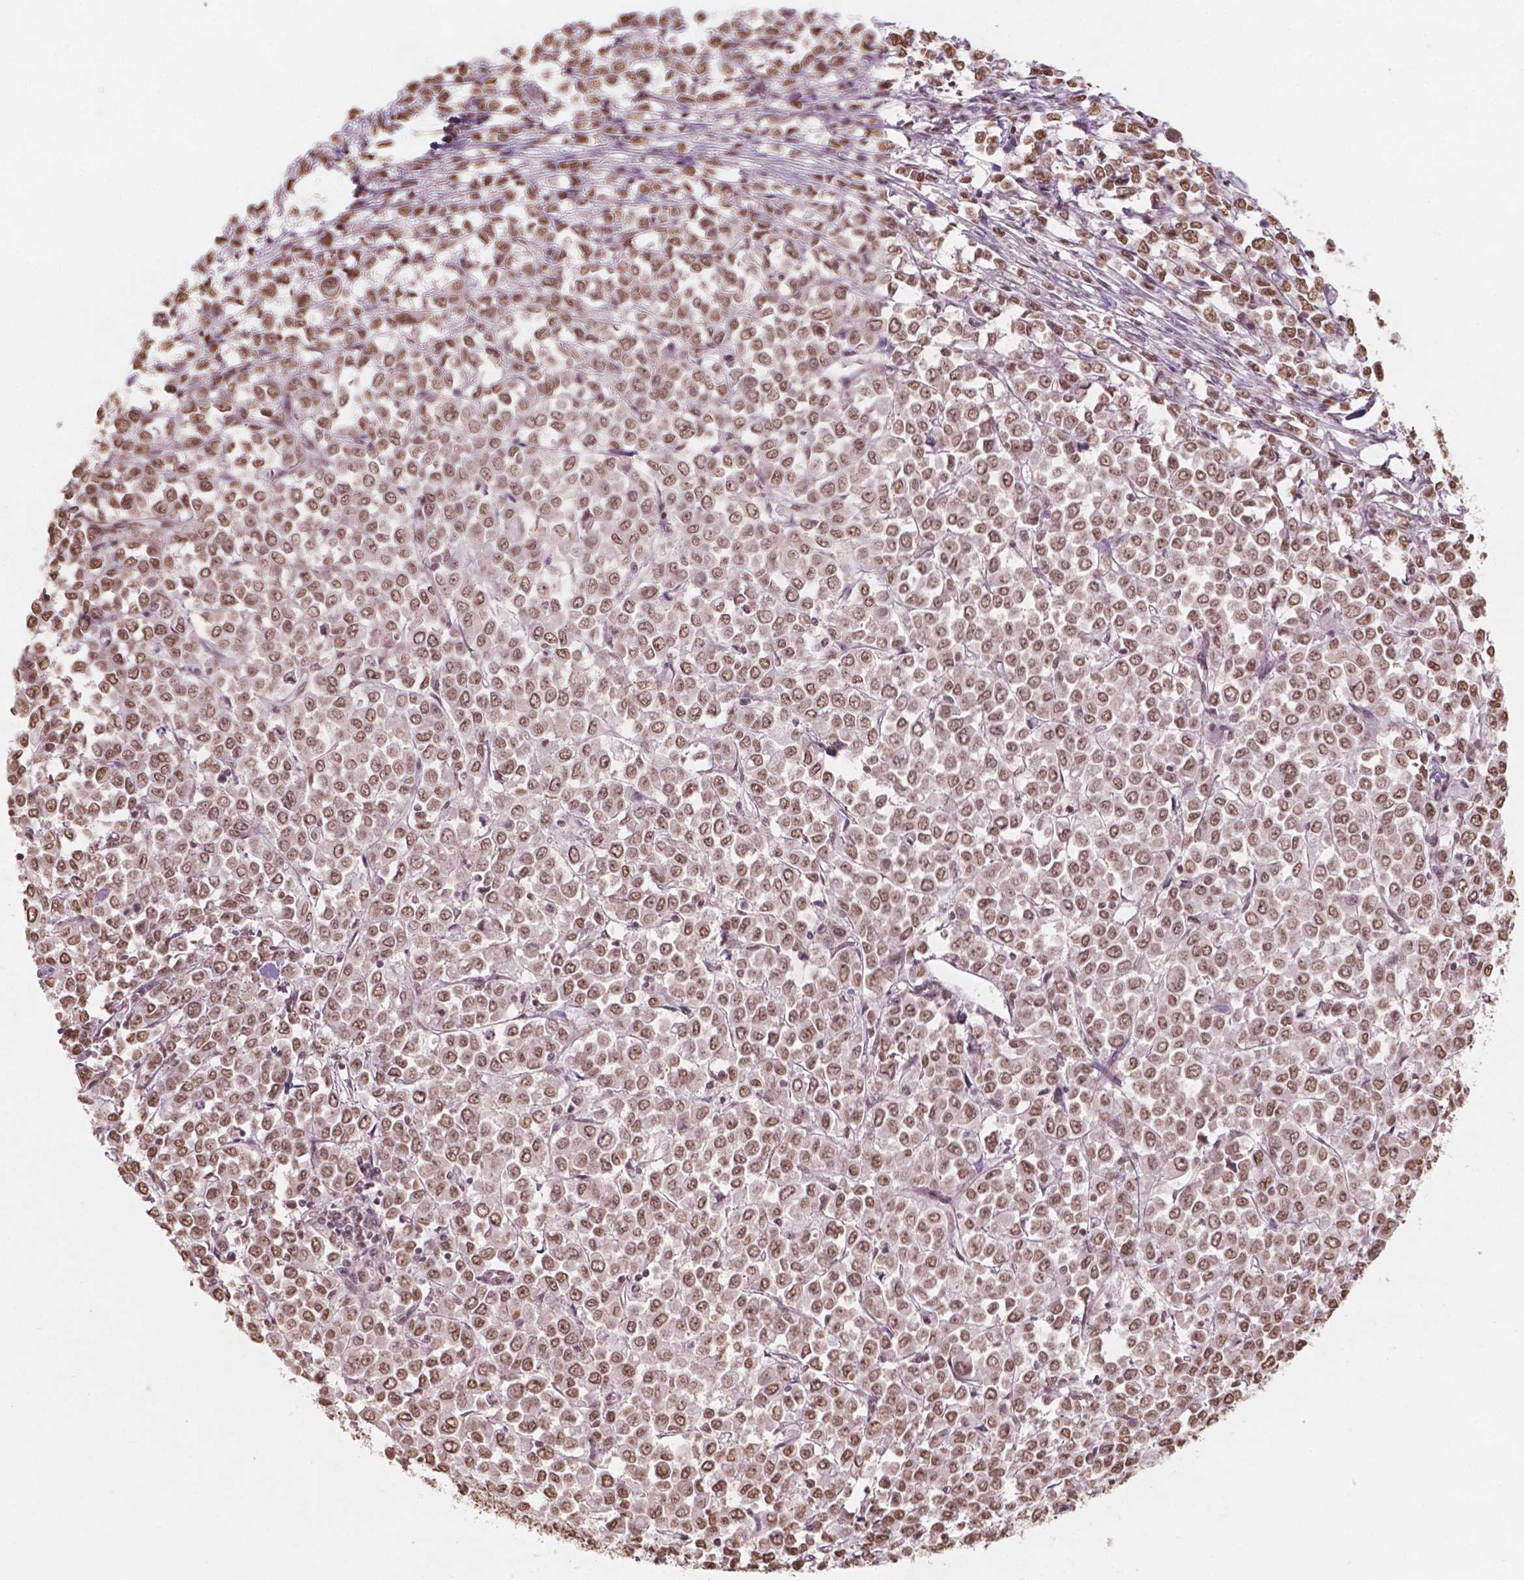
{"staining": {"intensity": "moderate", "quantity": ">75%", "location": "nuclear"}, "tissue": "stomach cancer", "cell_type": "Tumor cells", "image_type": "cancer", "snomed": [{"axis": "morphology", "description": "Adenocarcinoma, NOS"}, {"axis": "topography", "description": "Stomach, upper"}], "caption": "Tumor cells show medium levels of moderate nuclear positivity in about >75% of cells in stomach cancer (adenocarcinoma).", "gene": "GTF3C5", "patient": {"sex": "male", "age": 70}}